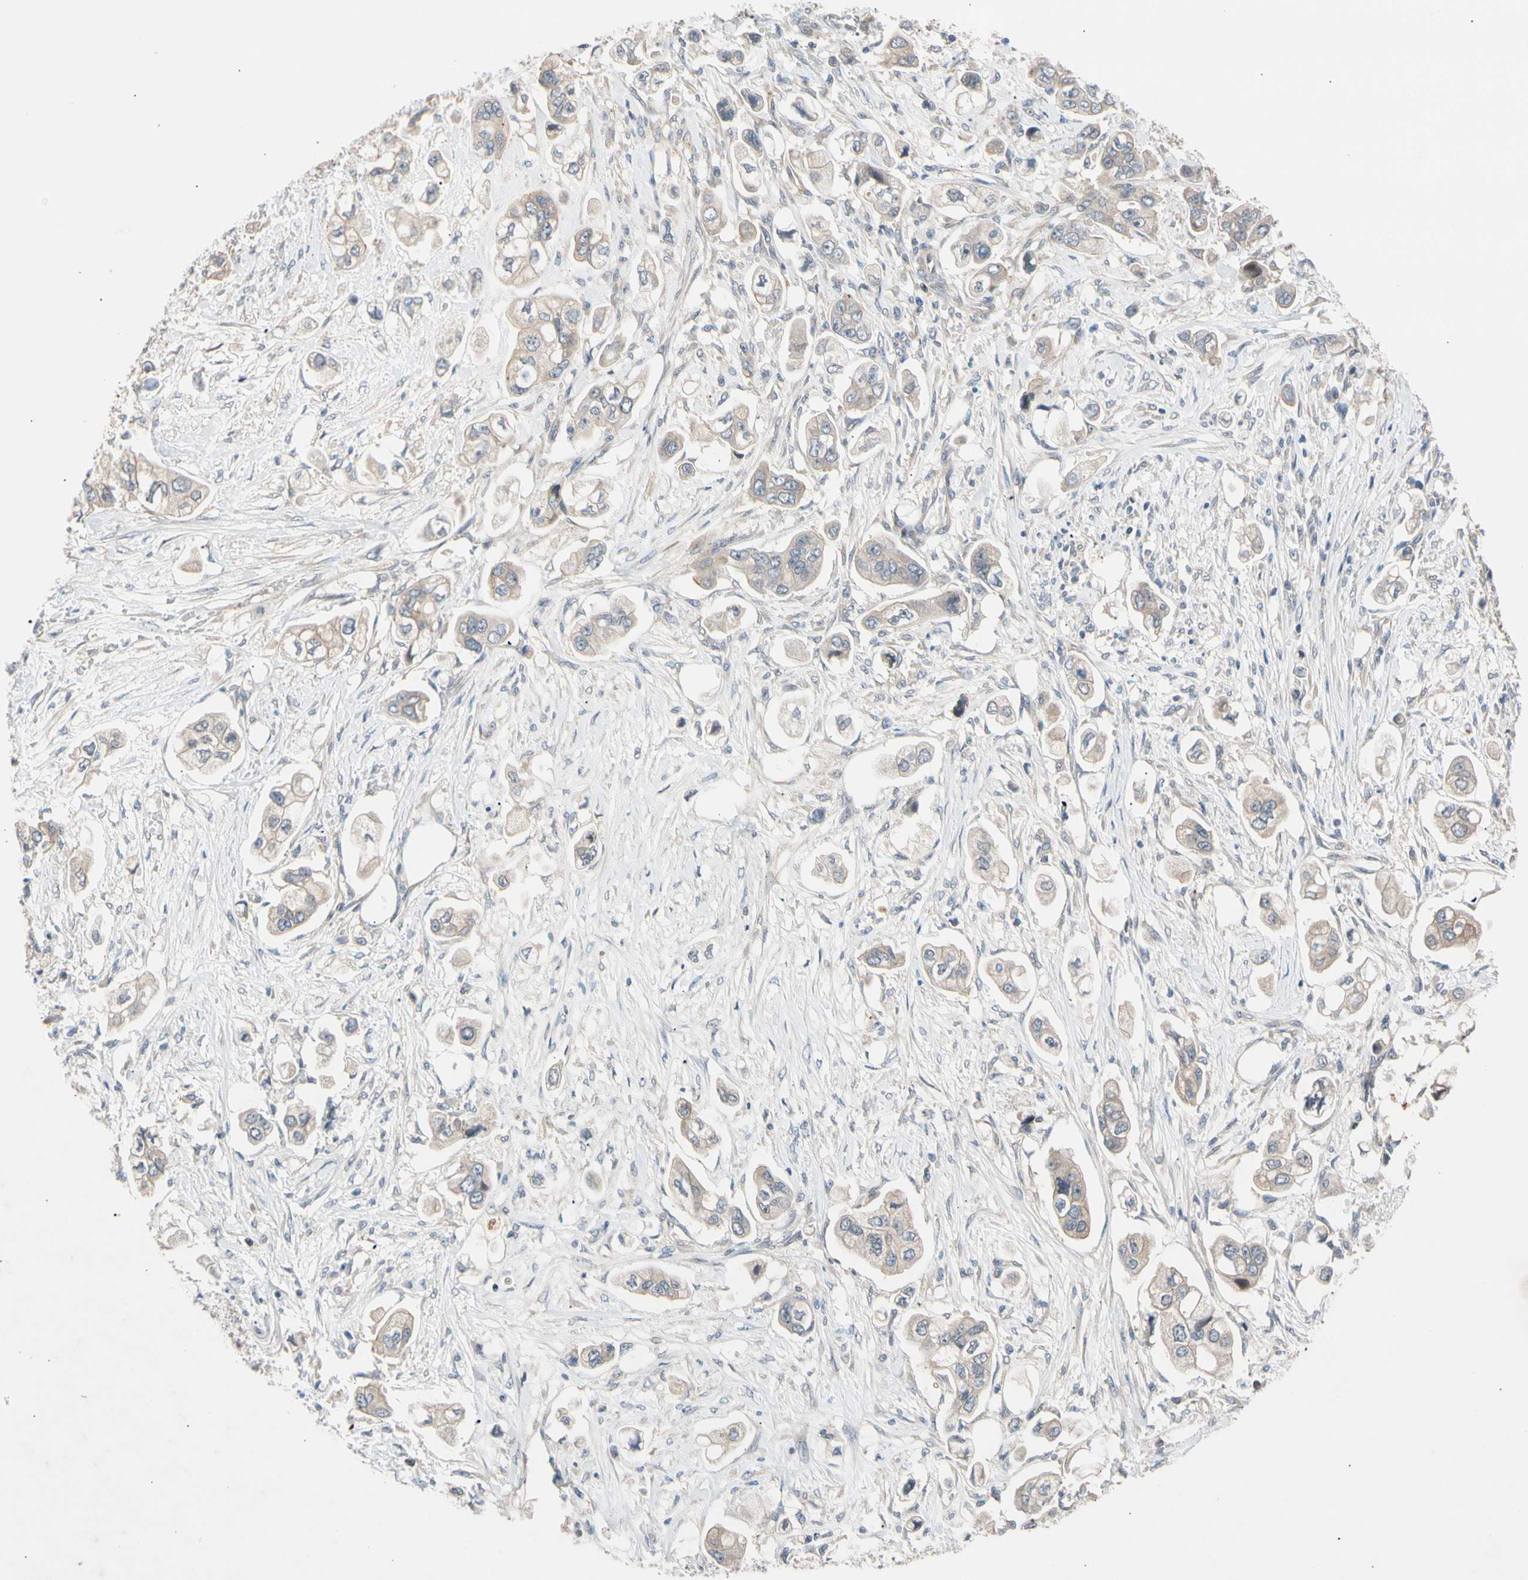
{"staining": {"intensity": "weak", "quantity": ">75%", "location": "cytoplasmic/membranous"}, "tissue": "stomach cancer", "cell_type": "Tumor cells", "image_type": "cancer", "snomed": [{"axis": "morphology", "description": "Adenocarcinoma, NOS"}, {"axis": "topography", "description": "Stomach"}], "caption": "Stomach cancer (adenocarcinoma) stained for a protein (brown) shows weak cytoplasmic/membranous positive staining in about >75% of tumor cells.", "gene": "CNST", "patient": {"sex": "male", "age": 62}}